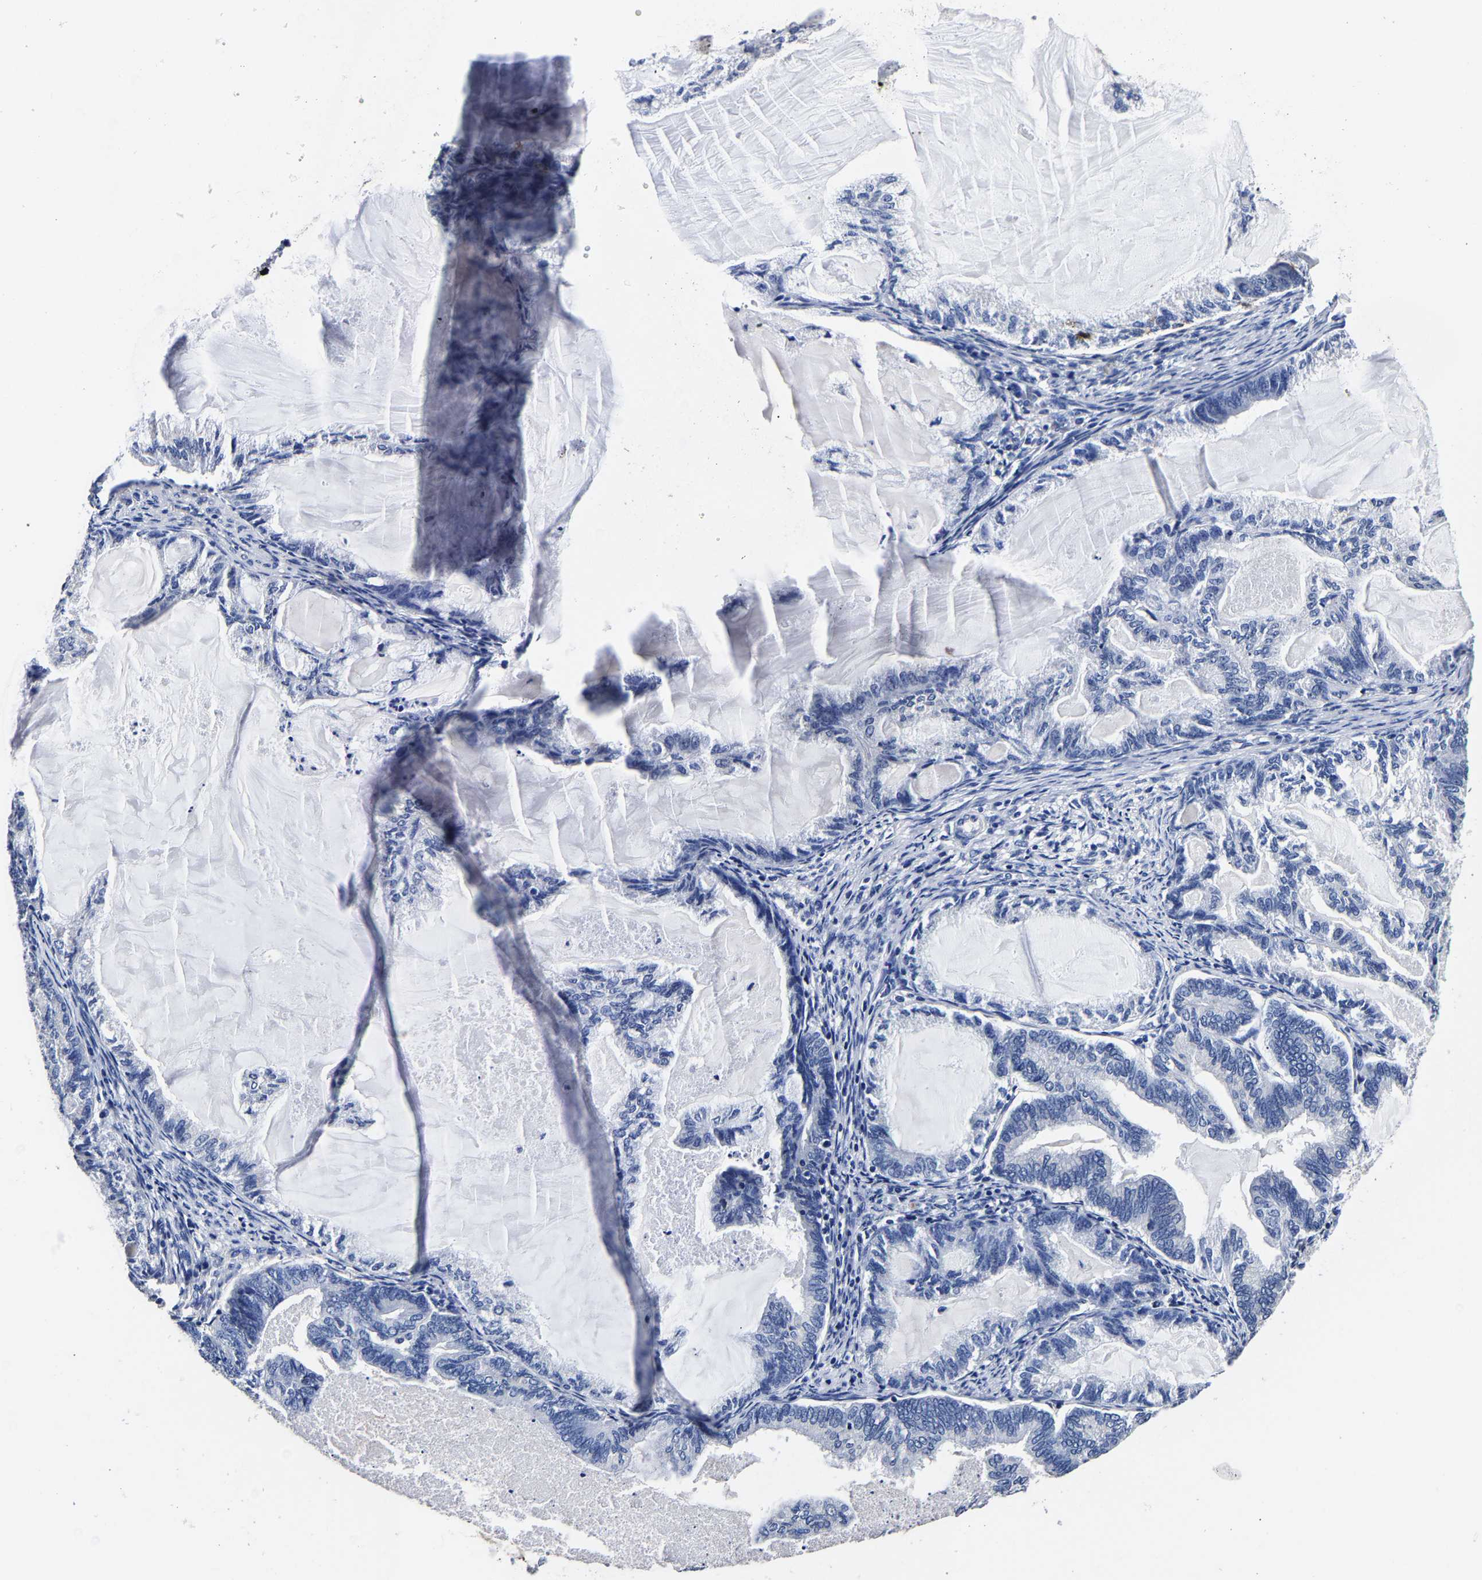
{"staining": {"intensity": "negative", "quantity": "none", "location": "none"}, "tissue": "endometrial cancer", "cell_type": "Tumor cells", "image_type": "cancer", "snomed": [{"axis": "morphology", "description": "Adenocarcinoma, NOS"}, {"axis": "topography", "description": "Endometrium"}], "caption": "A photomicrograph of endometrial cancer stained for a protein shows no brown staining in tumor cells.", "gene": "AKAP4", "patient": {"sex": "female", "age": 86}}